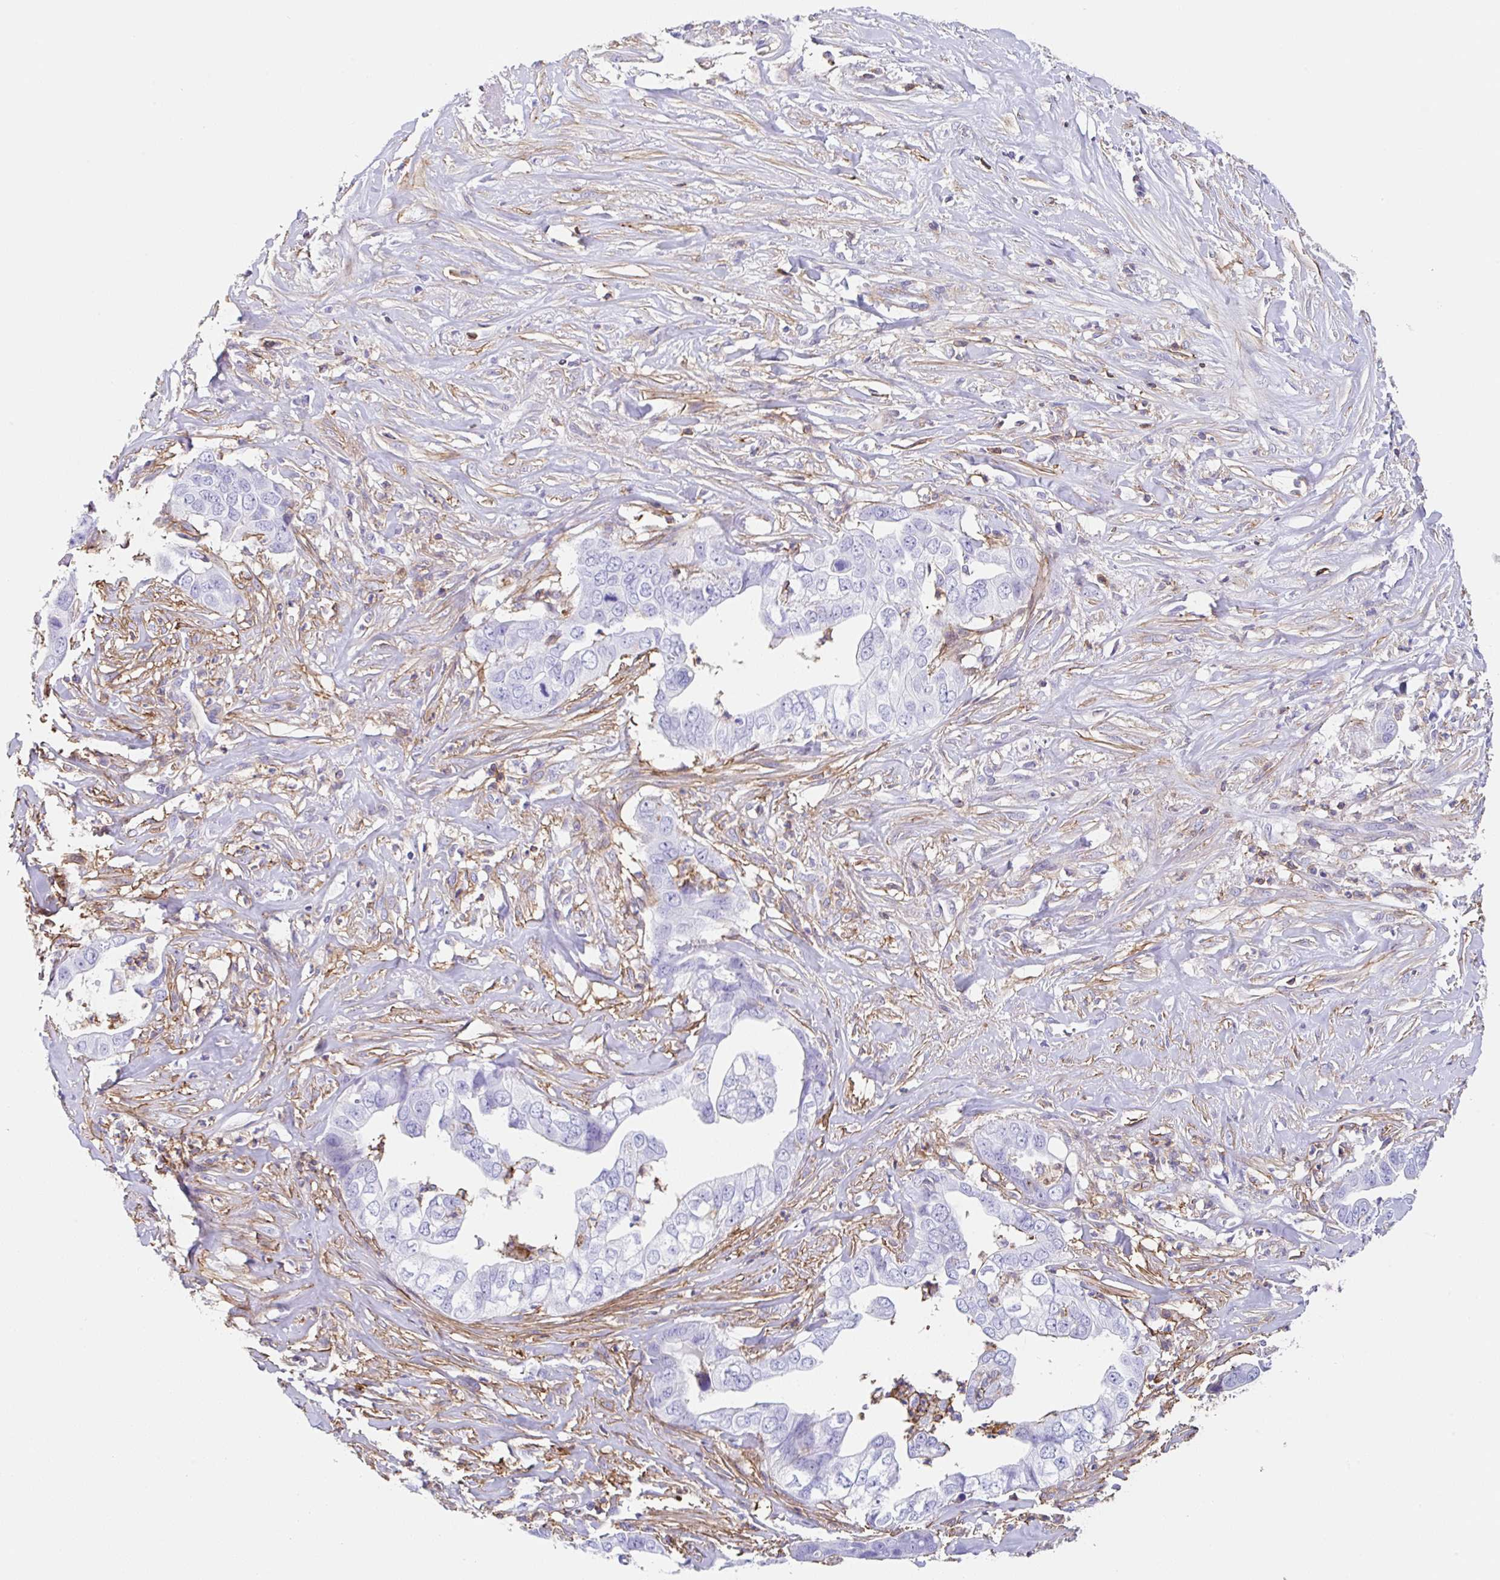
{"staining": {"intensity": "negative", "quantity": "none", "location": "none"}, "tissue": "liver cancer", "cell_type": "Tumor cells", "image_type": "cancer", "snomed": [{"axis": "morphology", "description": "Cholangiocarcinoma"}, {"axis": "topography", "description": "Liver"}], "caption": "Immunohistochemical staining of human liver cholangiocarcinoma reveals no significant positivity in tumor cells.", "gene": "MTTP", "patient": {"sex": "female", "age": 79}}